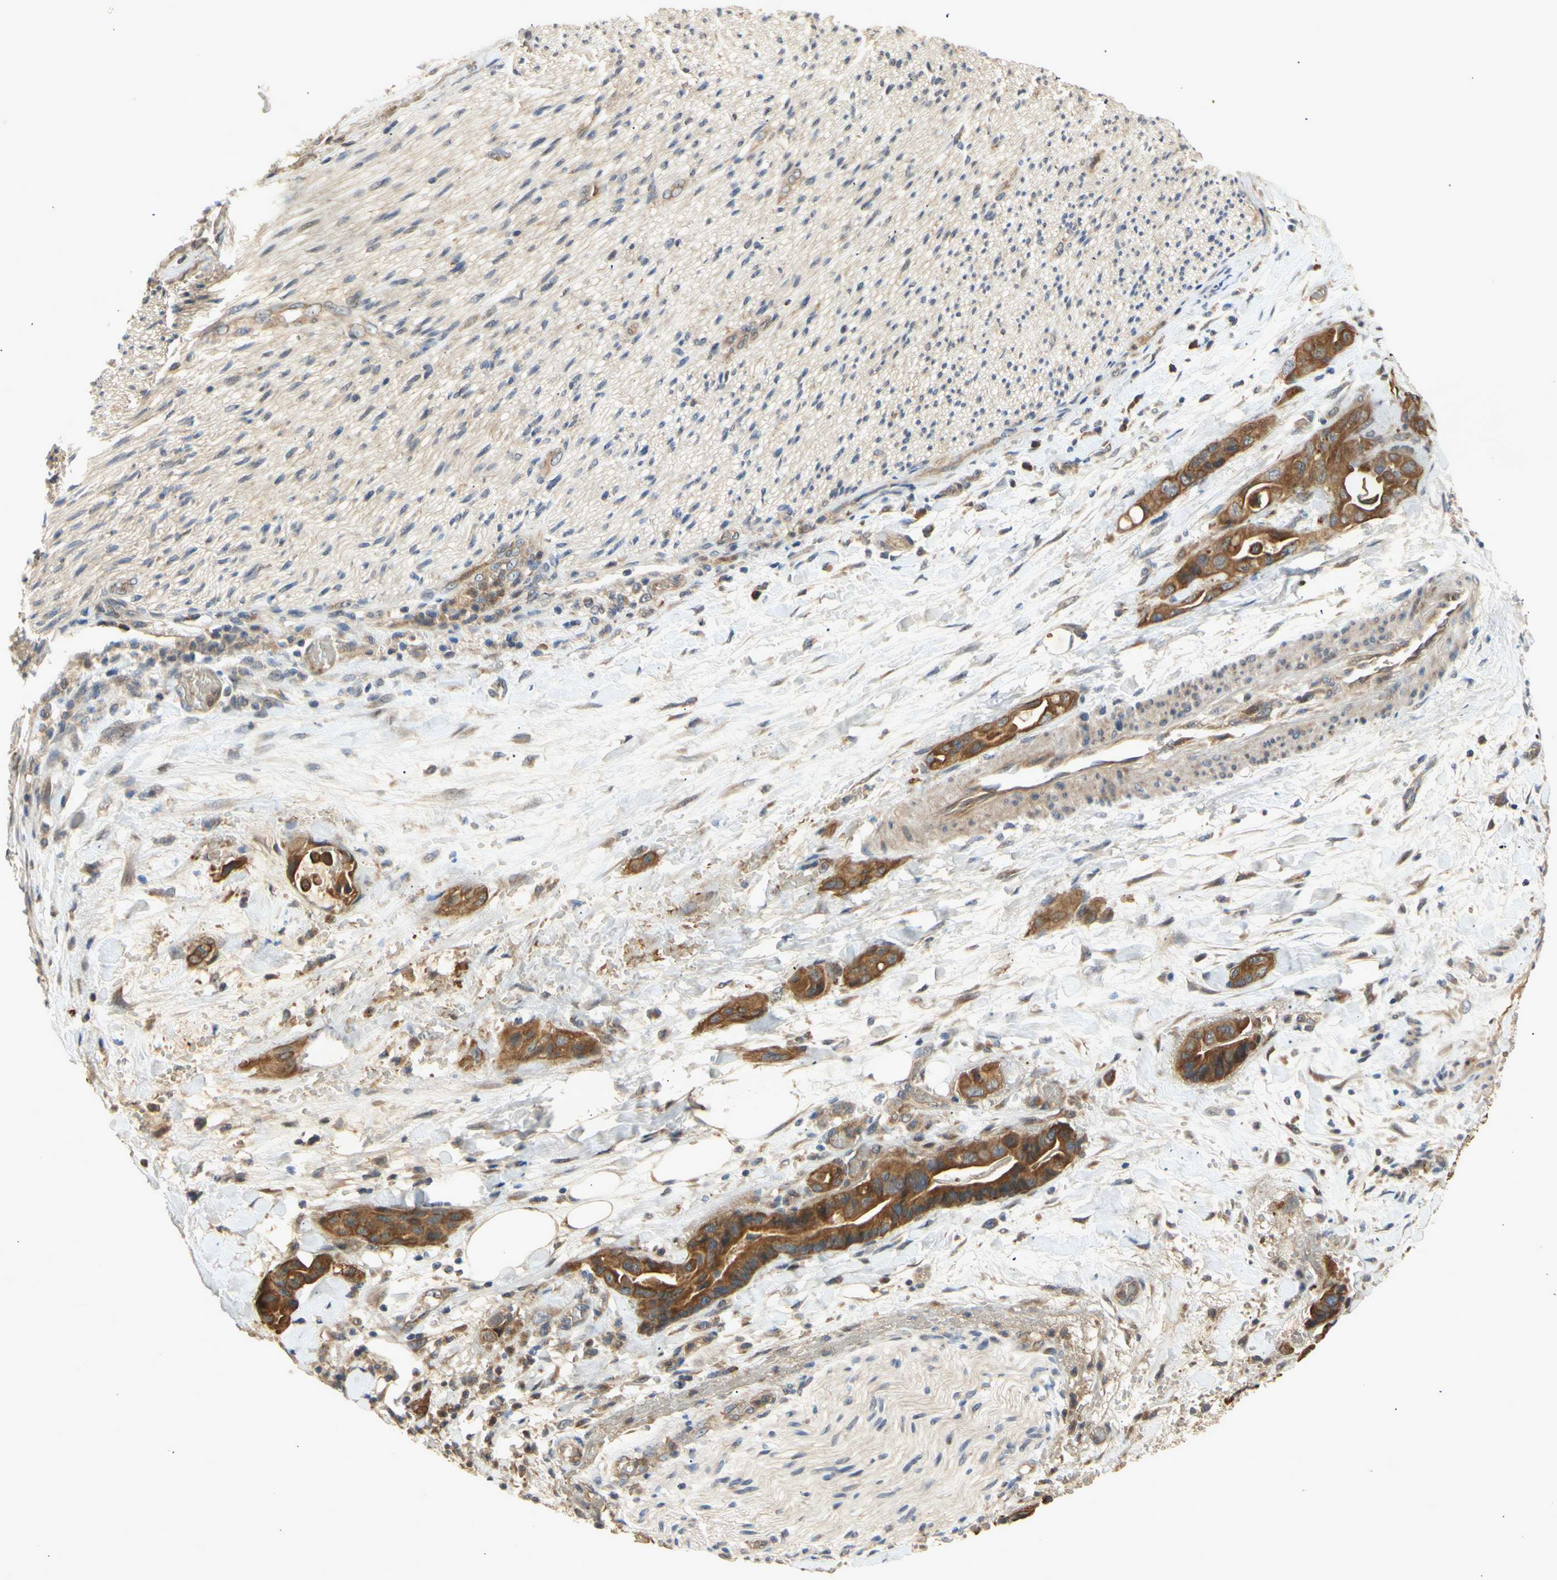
{"staining": {"intensity": "strong", "quantity": ">75%", "location": "cytoplasmic/membranous"}, "tissue": "liver cancer", "cell_type": "Tumor cells", "image_type": "cancer", "snomed": [{"axis": "morphology", "description": "Cholangiocarcinoma"}, {"axis": "topography", "description": "Liver"}], "caption": "Liver cholangiocarcinoma stained with a brown dye reveals strong cytoplasmic/membranous positive expression in about >75% of tumor cells.", "gene": "PKN1", "patient": {"sex": "female", "age": 61}}